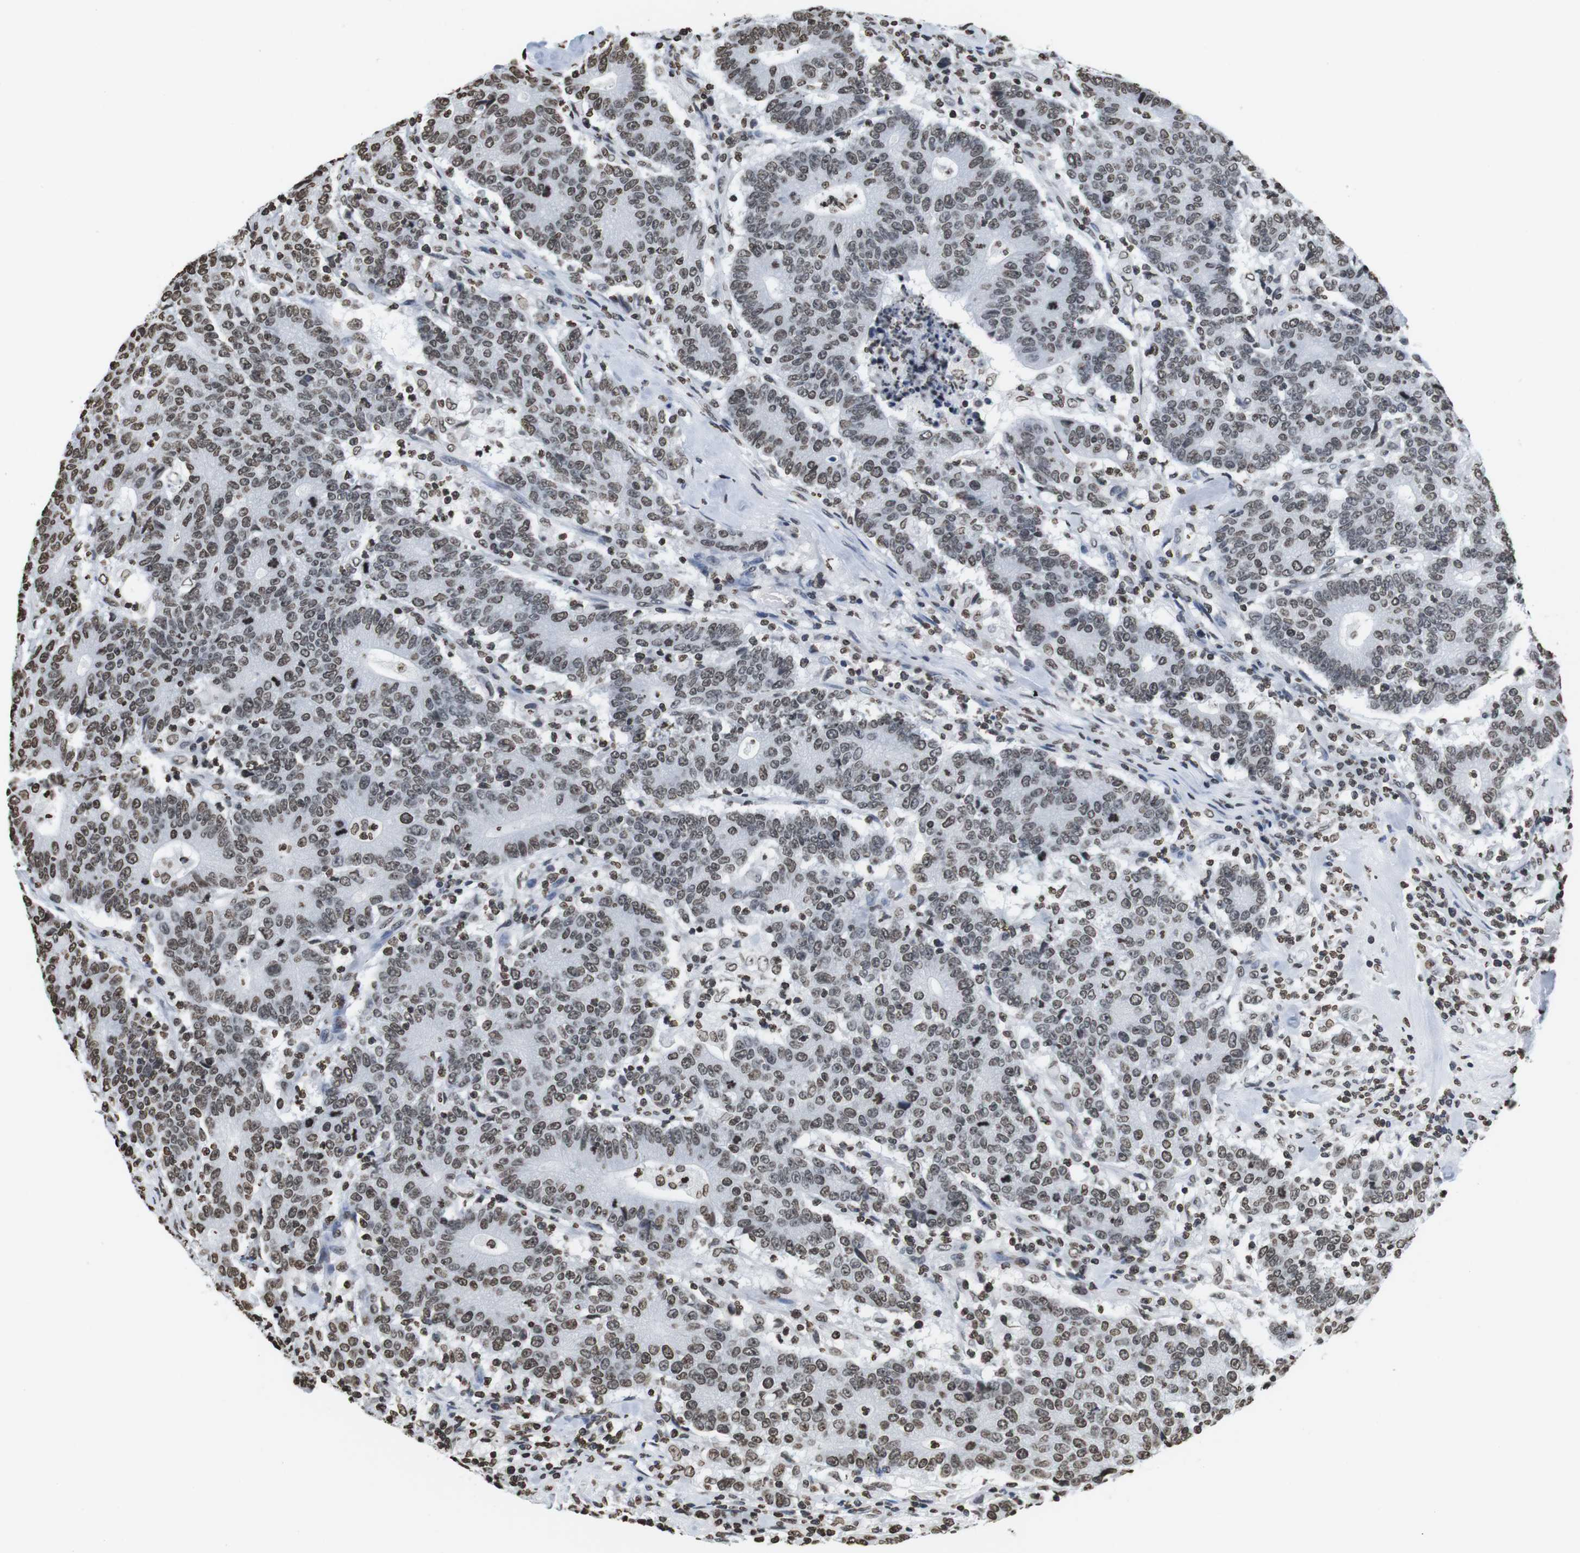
{"staining": {"intensity": "weak", "quantity": "25%-75%", "location": "nuclear"}, "tissue": "colorectal cancer", "cell_type": "Tumor cells", "image_type": "cancer", "snomed": [{"axis": "morphology", "description": "Normal tissue, NOS"}, {"axis": "morphology", "description": "Adenocarcinoma, NOS"}, {"axis": "topography", "description": "Colon"}], "caption": "Immunohistochemistry (IHC) photomicrograph of human colorectal adenocarcinoma stained for a protein (brown), which displays low levels of weak nuclear positivity in approximately 25%-75% of tumor cells.", "gene": "BSX", "patient": {"sex": "female", "age": 75}}